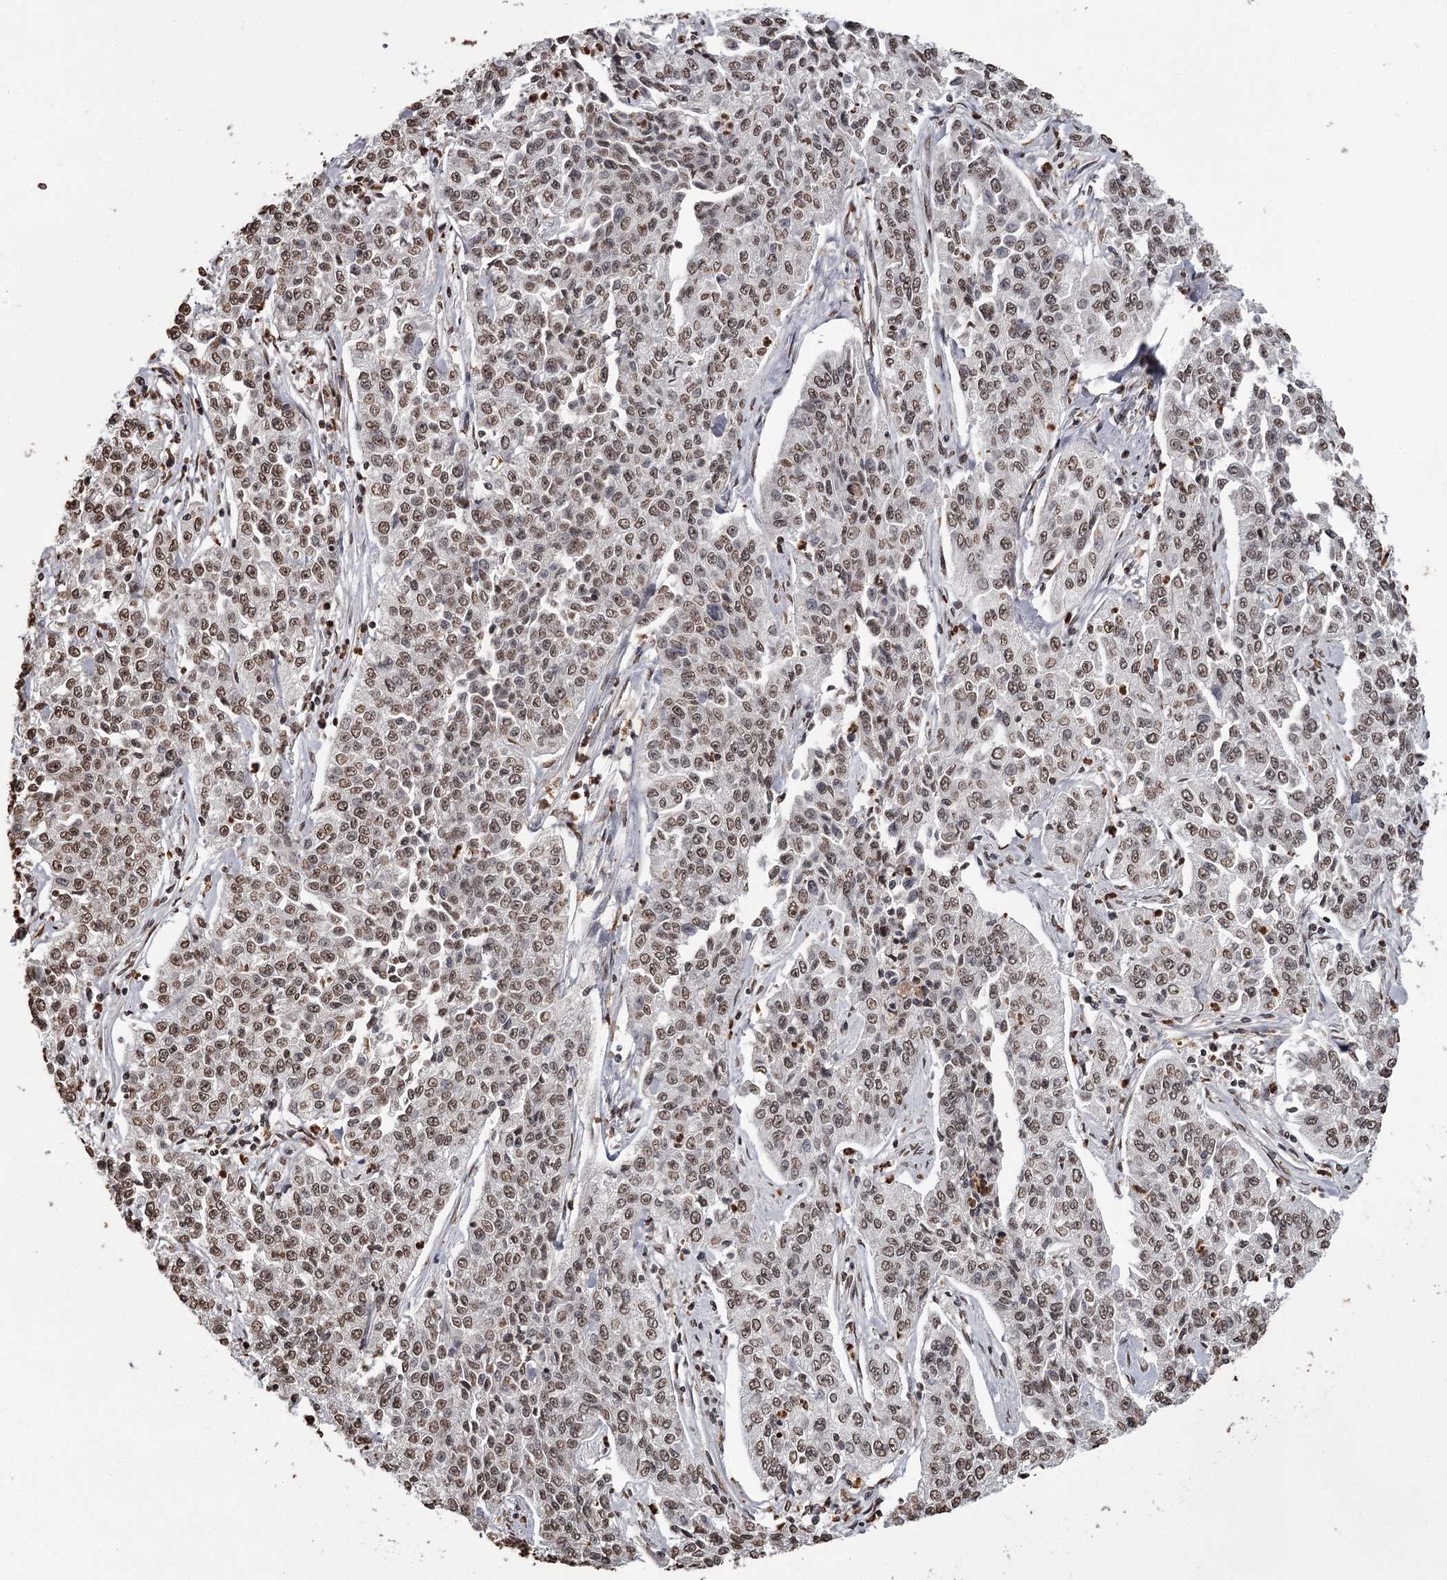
{"staining": {"intensity": "moderate", "quantity": ">75%", "location": "nuclear"}, "tissue": "cervical cancer", "cell_type": "Tumor cells", "image_type": "cancer", "snomed": [{"axis": "morphology", "description": "Squamous cell carcinoma, NOS"}, {"axis": "topography", "description": "Cervix"}], "caption": "Tumor cells display moderate nuclear positivity in about >75% of cells in cervical squamous cell carcinoma. (IHC, brightfield microscopy, high magnification).", "gene": "THYN1", "patient": {"sex": "female", "age": 35}}